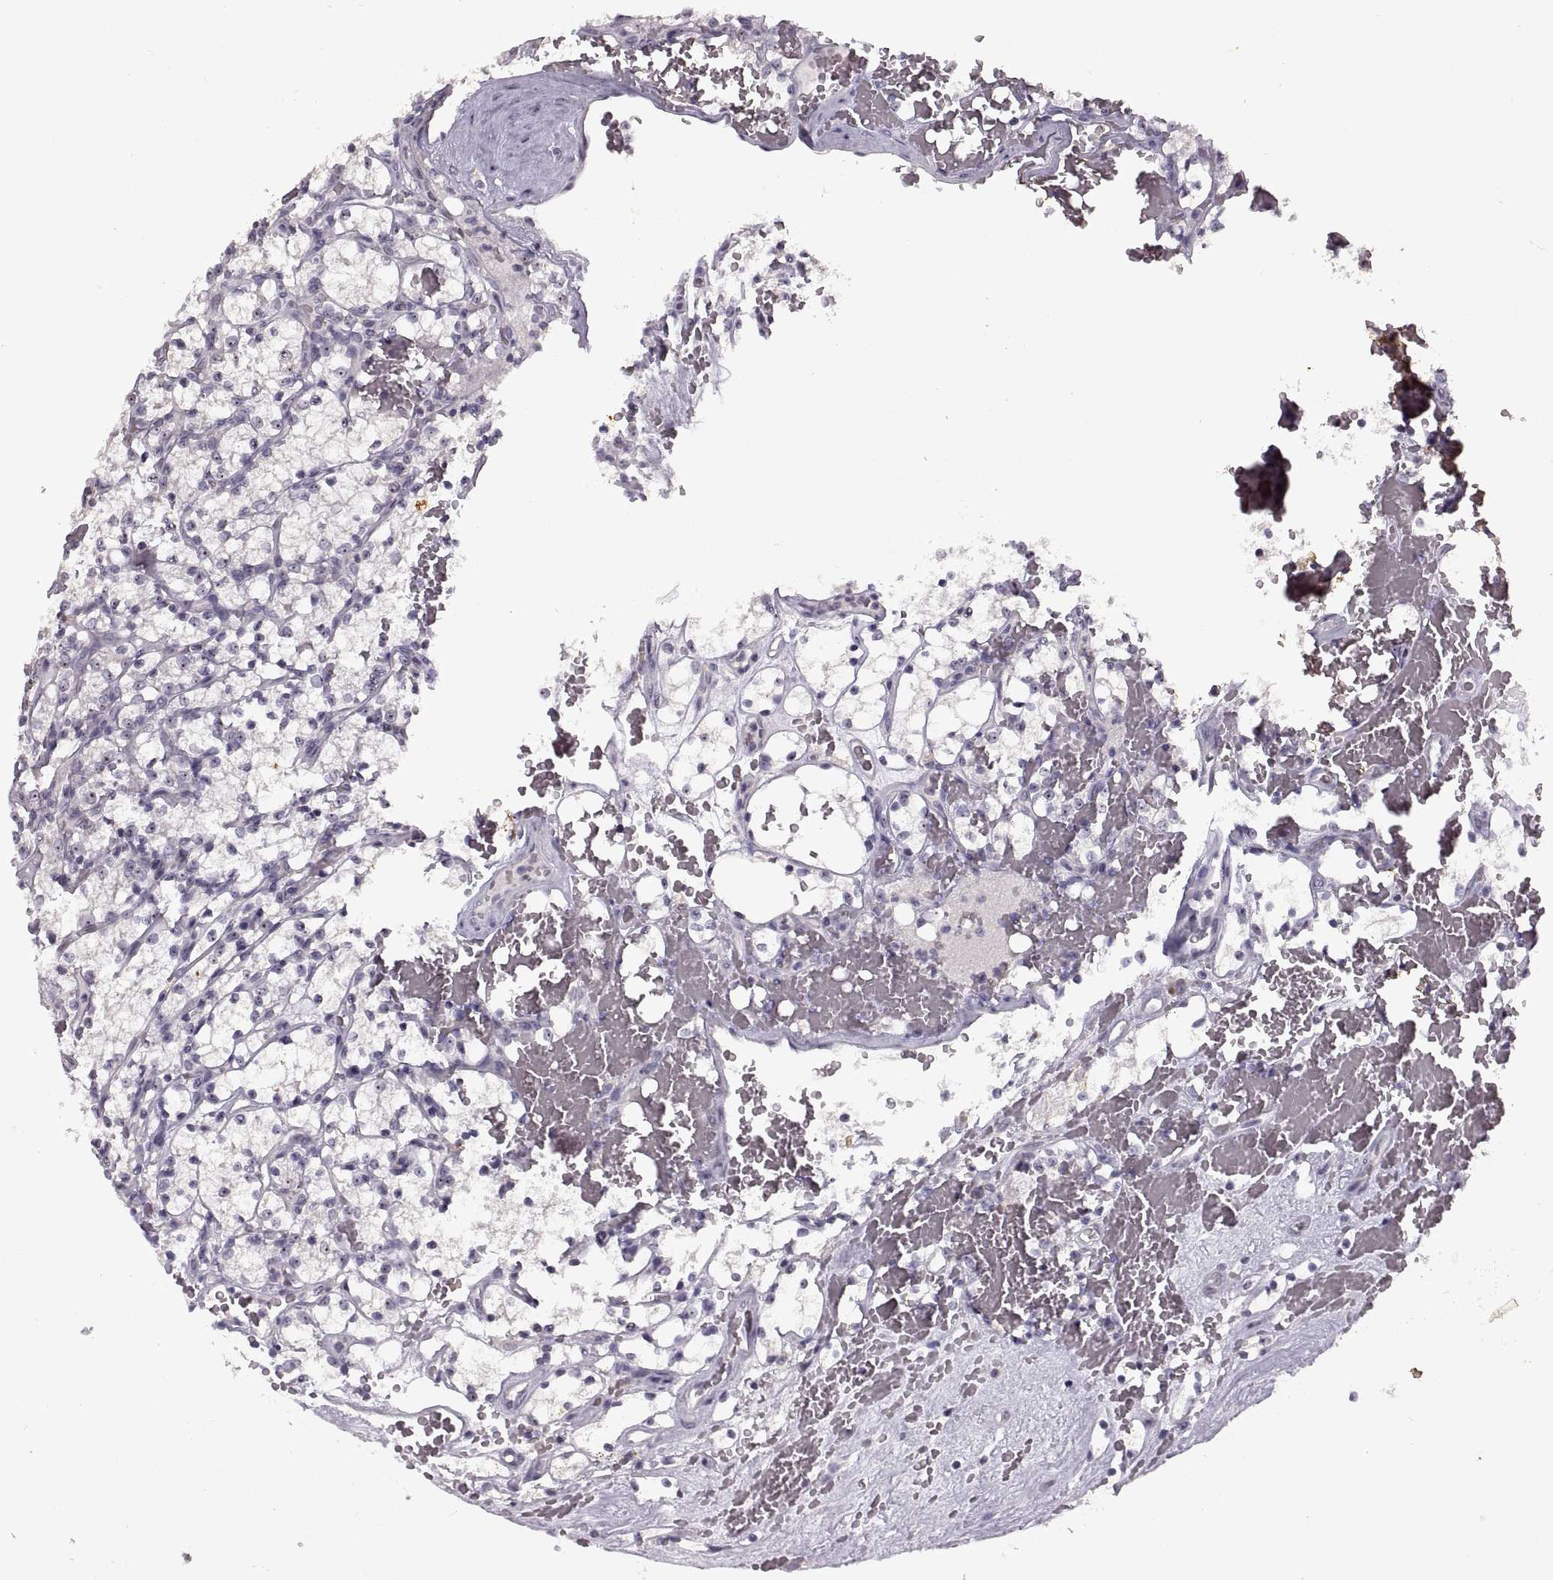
{"staining": {"intensity": "strong", "quantity": ">75%", "location": "nuclear"}, "tissue": "renal cancer", "cell_type": "Tumor cells", "image_type": "cancer", "snomed": [{"axis": "morphology", "description": "Adenocarcinoma, NOS"}, {"axis": "topography", "description": "Kidney"}], "caption": "A brown stain highlights strong nuclear positivity of a protein in human renal cancer (adenocarcinoma) tumor cells. Using DAB (3,3'-diaminobenzidine) (brown) and hematoxylin (blue) stains, captured at high magnification using brightfield microscopy.", "gene": "SINHCAF", "patient": {"sex": "female", "age": 69}}